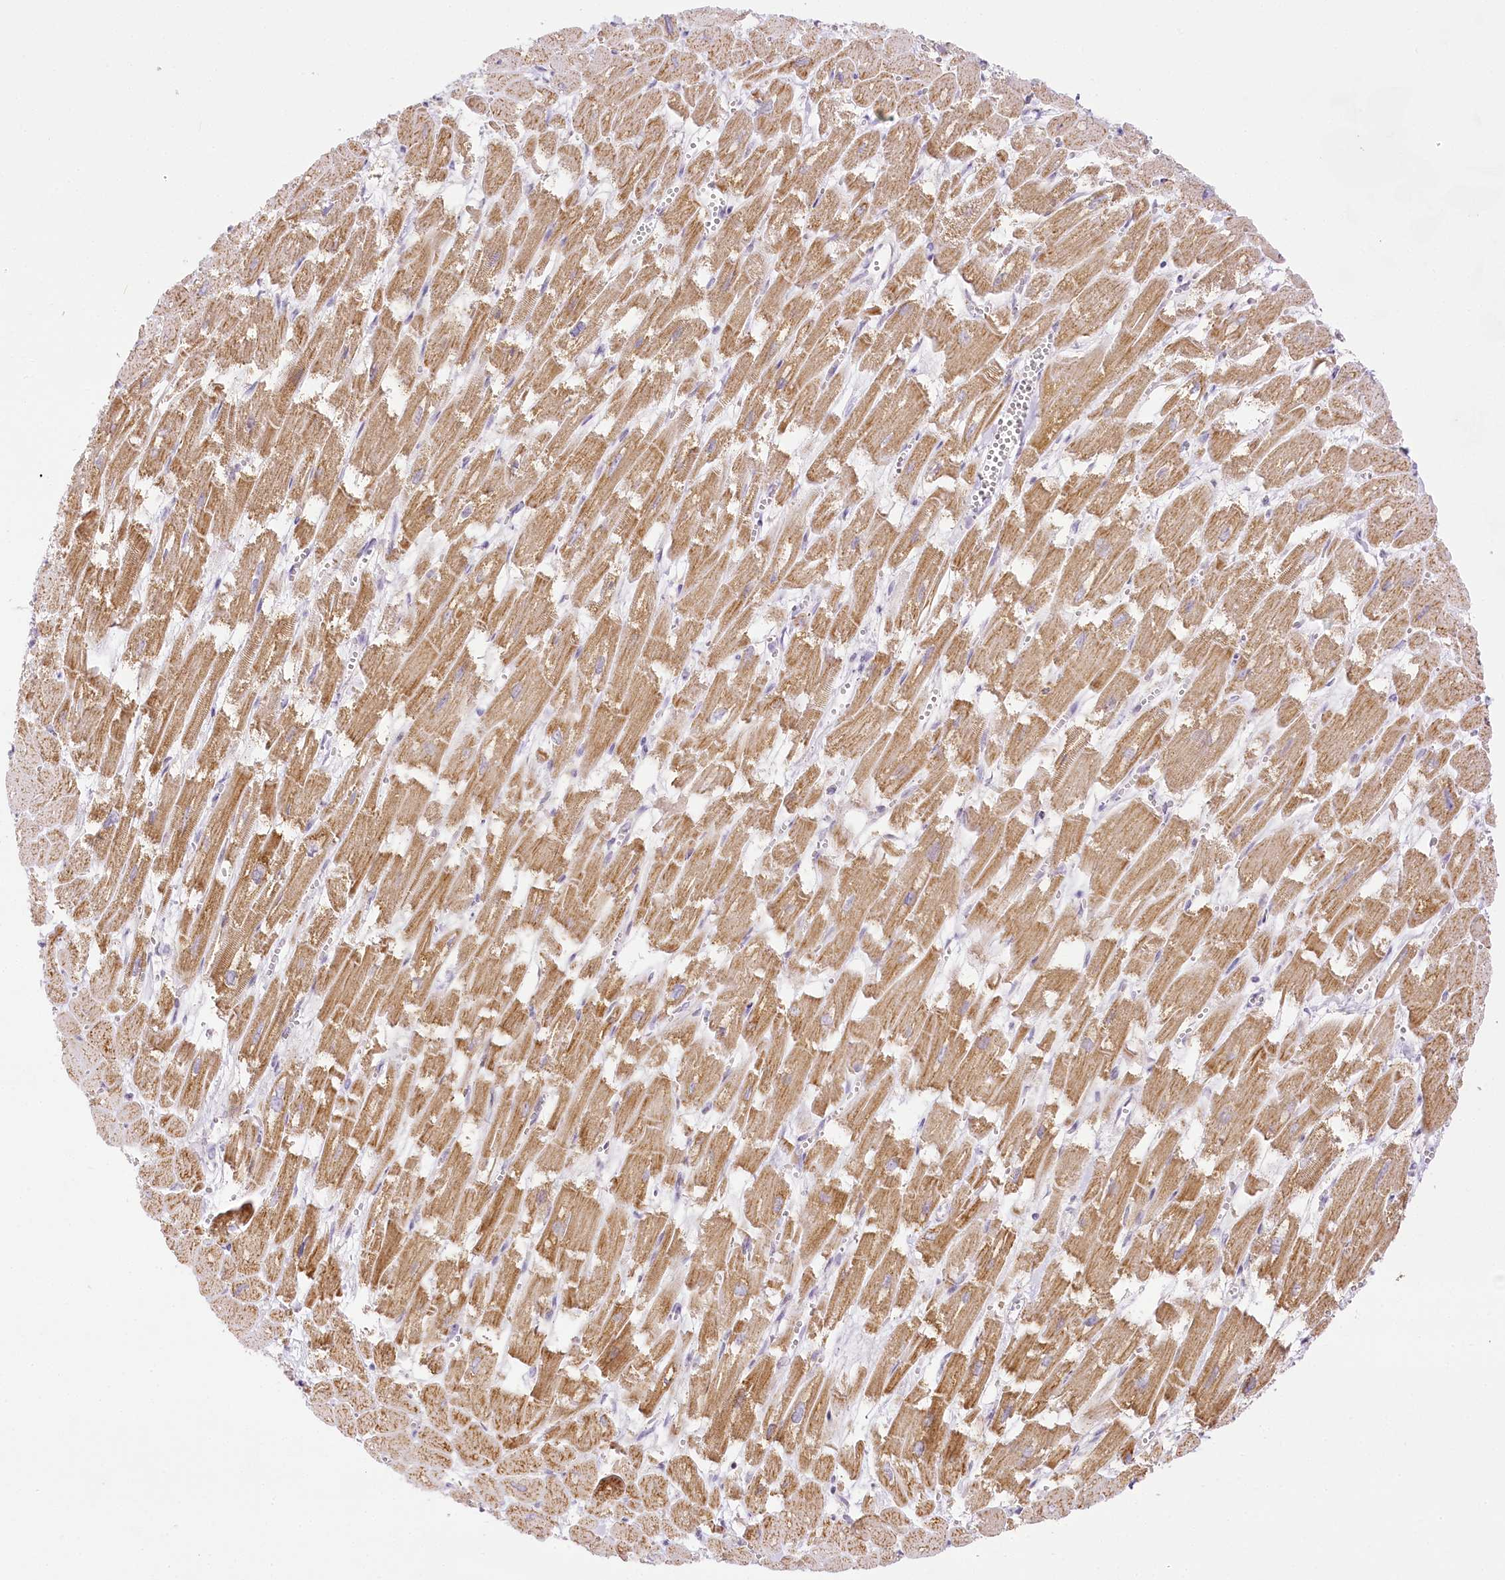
{"staining": {"intensity": "moderate", "quantity": ">75%", "location": "cytoplasmic/membranous"}, "tissue": "heart muscle", "cell_type": "Cardiomyocytes", "image_type": "normal", "snomed": [{"axis": "morphology", "description": "Normal tissue, NOS"}, {"axis": "topography", "description": "Heart"}], "caption": "A micrograph showing moderate cytoplasmic/membranous positivity in about >75% of cardiomyocytes in unremarkable heart muscle, as visualized by brown immunohistochemical staining.", "gene": "CCDC30", "patient": {"sex": "male", "age": 54}}